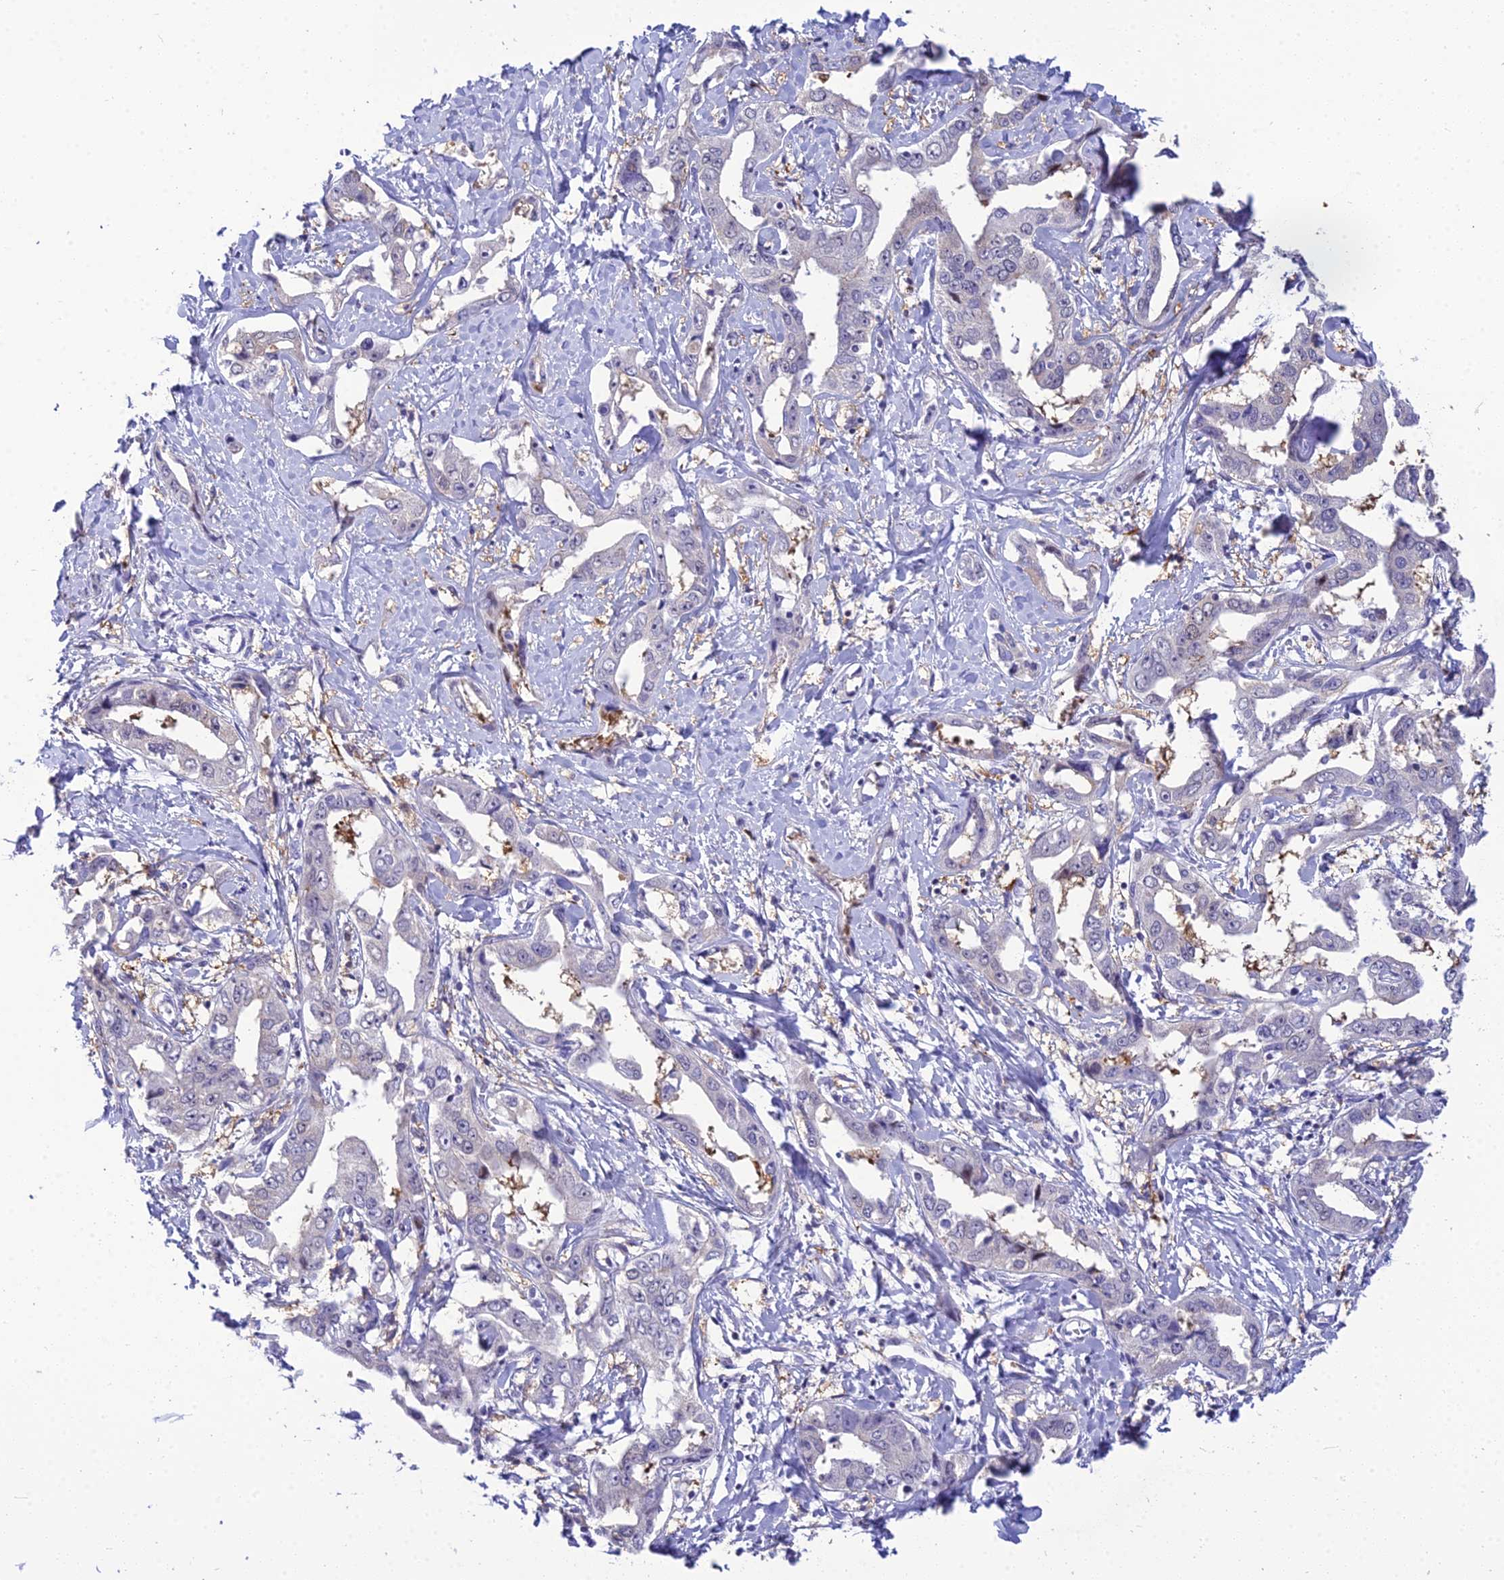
{"staining": {"intensity": "negative", "quantity": "none", "location": "none"}, "tissue": "liver cancer", "cell_type": "Tumor cells", "image_type": "cancer", "snomed": [{"axis": "morphology", "description": "Cholangiocarcinoma"}, {"axis": "topography", "description": "Liver"}], "caption": "An IHC image of liver cholangiocarcinoma is shown. There is no staining in tumor cells of liver cholangiocarcinoma.", "gene": "ZMIZ1", "patient": {"sex": "male", "age": 59}}